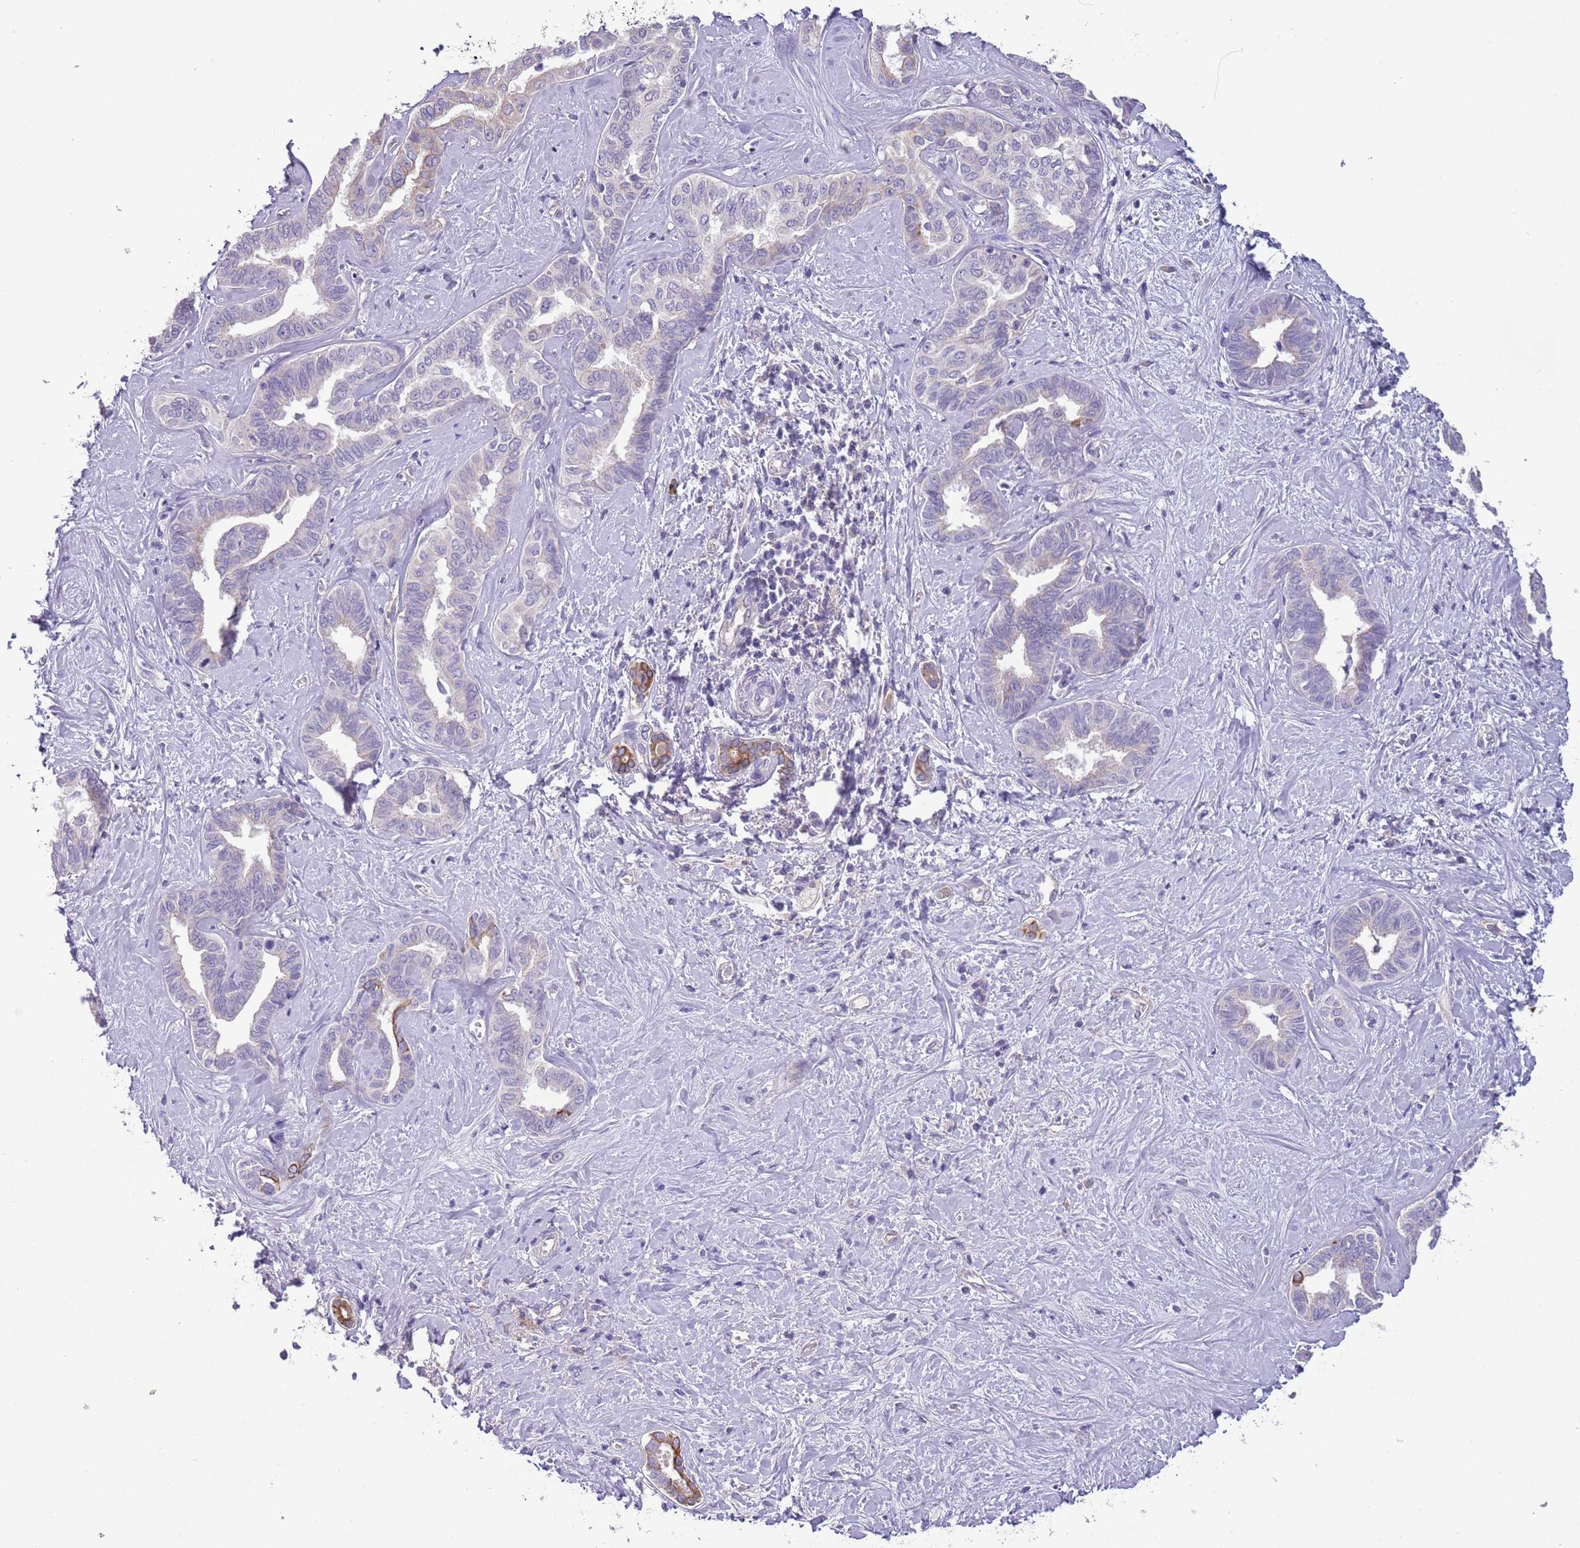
{"staining": {"intensity": "moderate", "quantity": "<25%", "location": "cytoplasmic/membranous"}, "tissue": "liver cancer", "cell_type": "Tumor cells", "image_type": "cancer", "snomed": [{"axis": "morphology", "description": "Cholangiocarcinoma"}, {"axis": "topography", "description": "Liver"}], "caption": "Immunohistochemistry (IHC) of liver cancer shows low levels of moderate cytoplasmic/membranous staining in about <25% of tumor cells.", "gene": "HES3", "patient": {"sex": "female", "age": 77}}